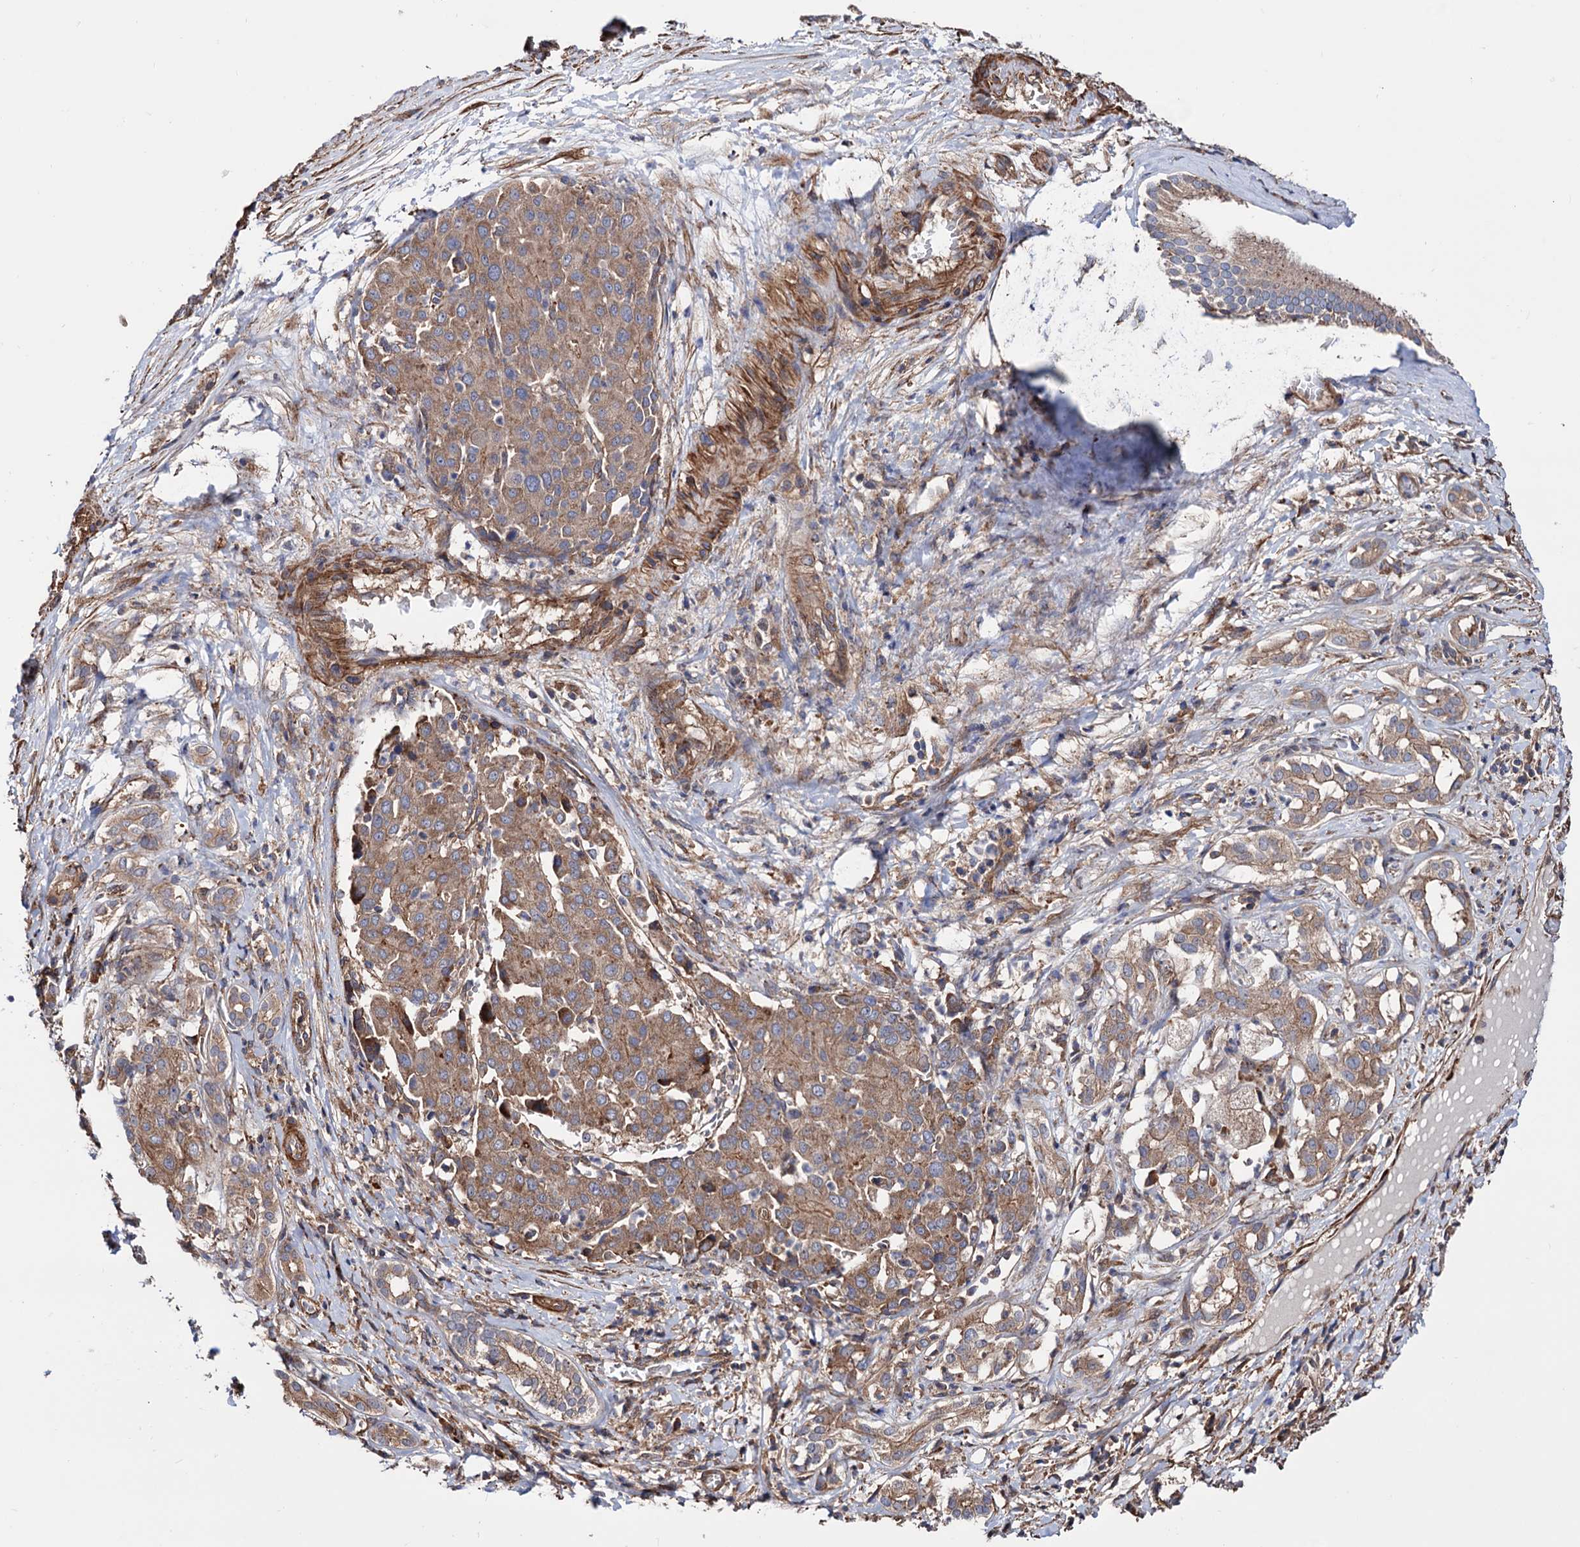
{"staining": {"intensity": "moderate", "quantity": "25%-75%", "location": "cytoplasmic/membranous"}, "tissue": "liver cancer", "cell_type": "Tumor cells", "image_type": "cancer", "snomed": [{"axis": "morphology", "description": "Carcinoma, Hepatocellular, NOS"}, {"axis": "topography", "description": "Liver"}], "caption": "This is a photomicrograph of IHC staining of liver cancer, which shows moderate positivity in the cytoplasmic/membranous of tumor cells.", "gene": "FERMT2", "patient": {"sex": "male", "age": 65}}